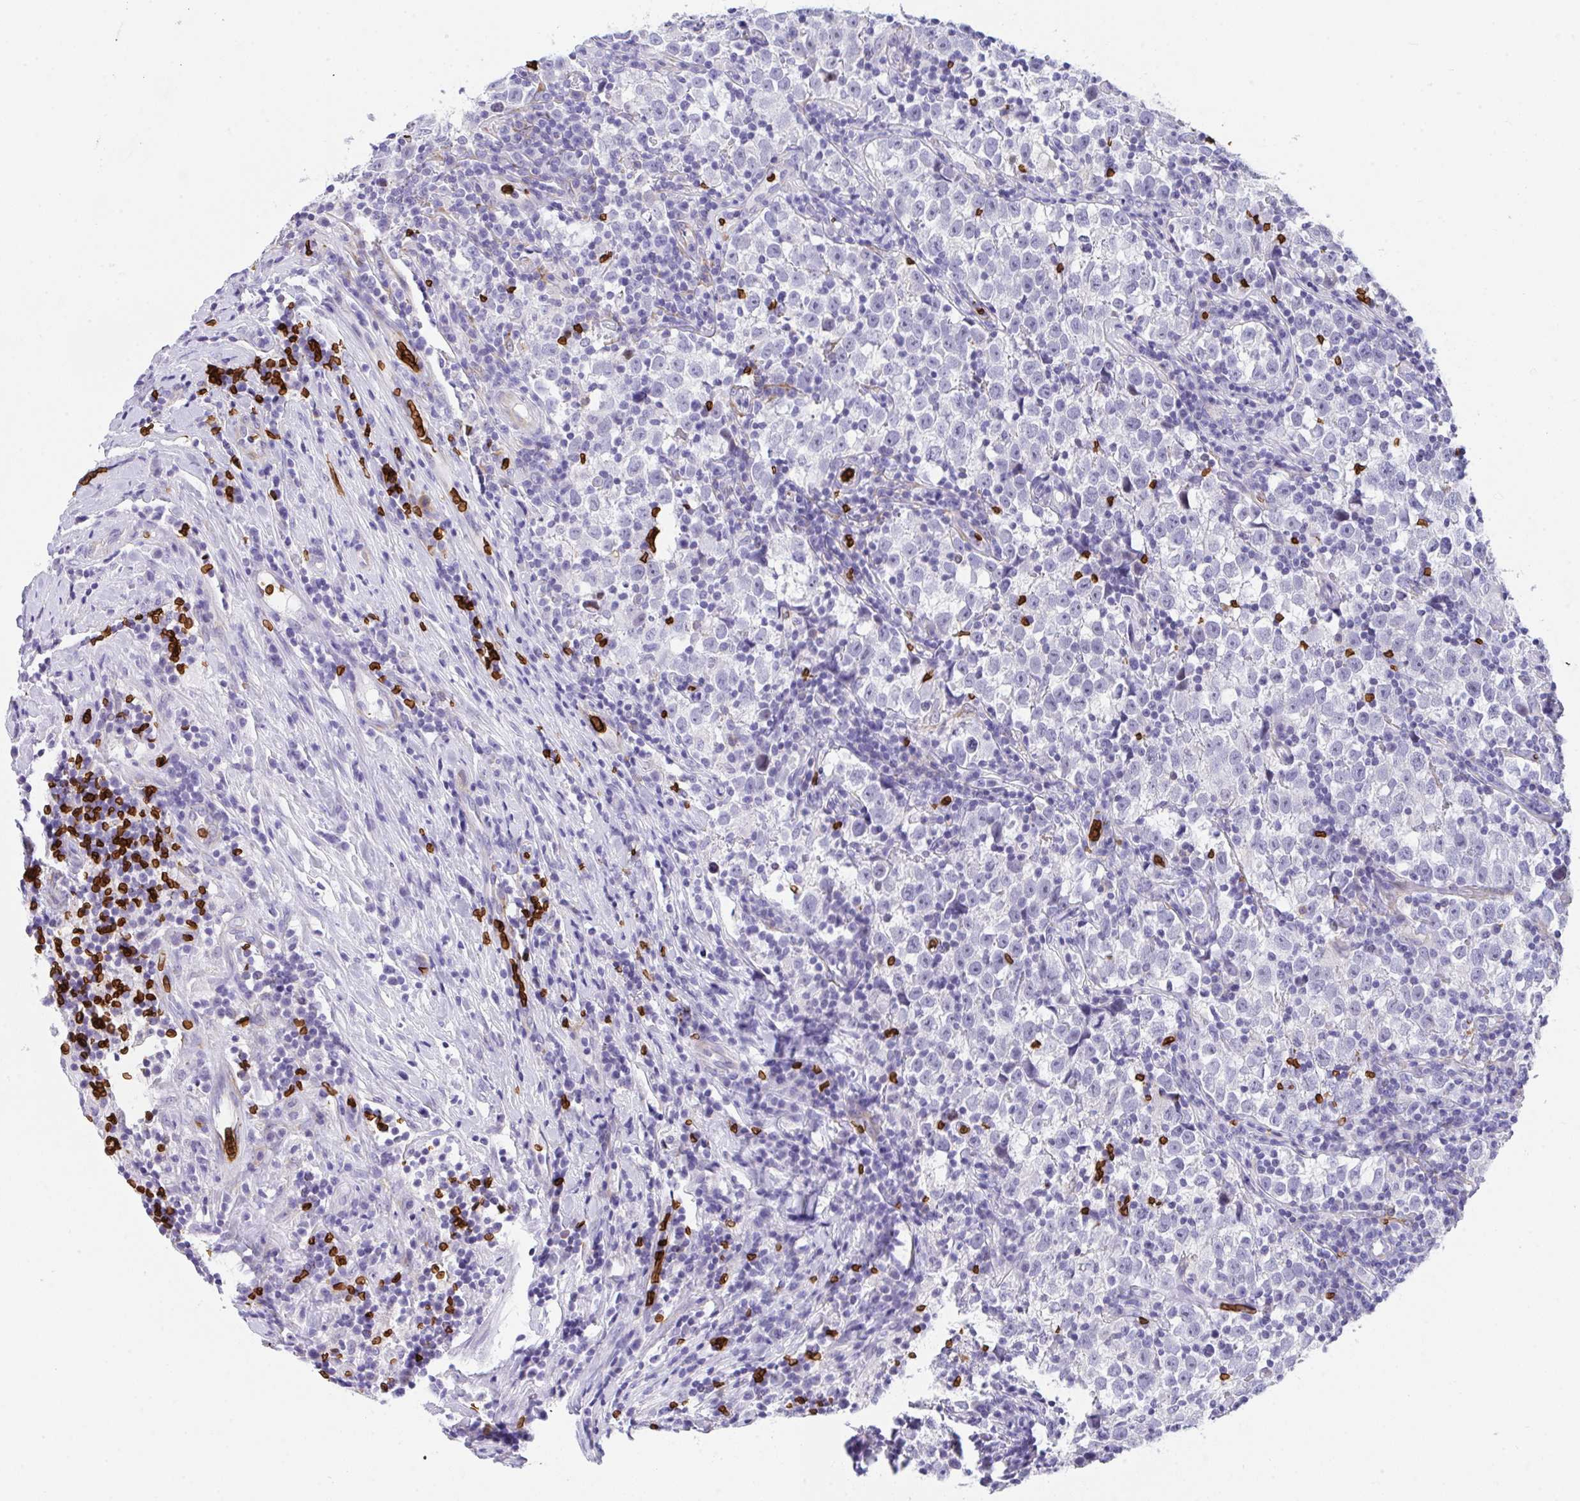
{"staining": {"intensity": "negative", "quantity": "none", "location": "none"}, "tissue": "testis cancer", "cell_type": "Tumor cells", "image_type": "cancer", "snomed": [{"axis": "morphology", "description": "Normal tissue, NOS"}, {"axis": "morphology", "description": "Seminoma, NOS"}, {"axis": "topography", "description": "Testis"}], "caption": "Human testis cancer stained for a protein using IHC displays no expression in tumor cells.", "gene": "ANK1", "patient": {"sex": "male", "age": 43}}